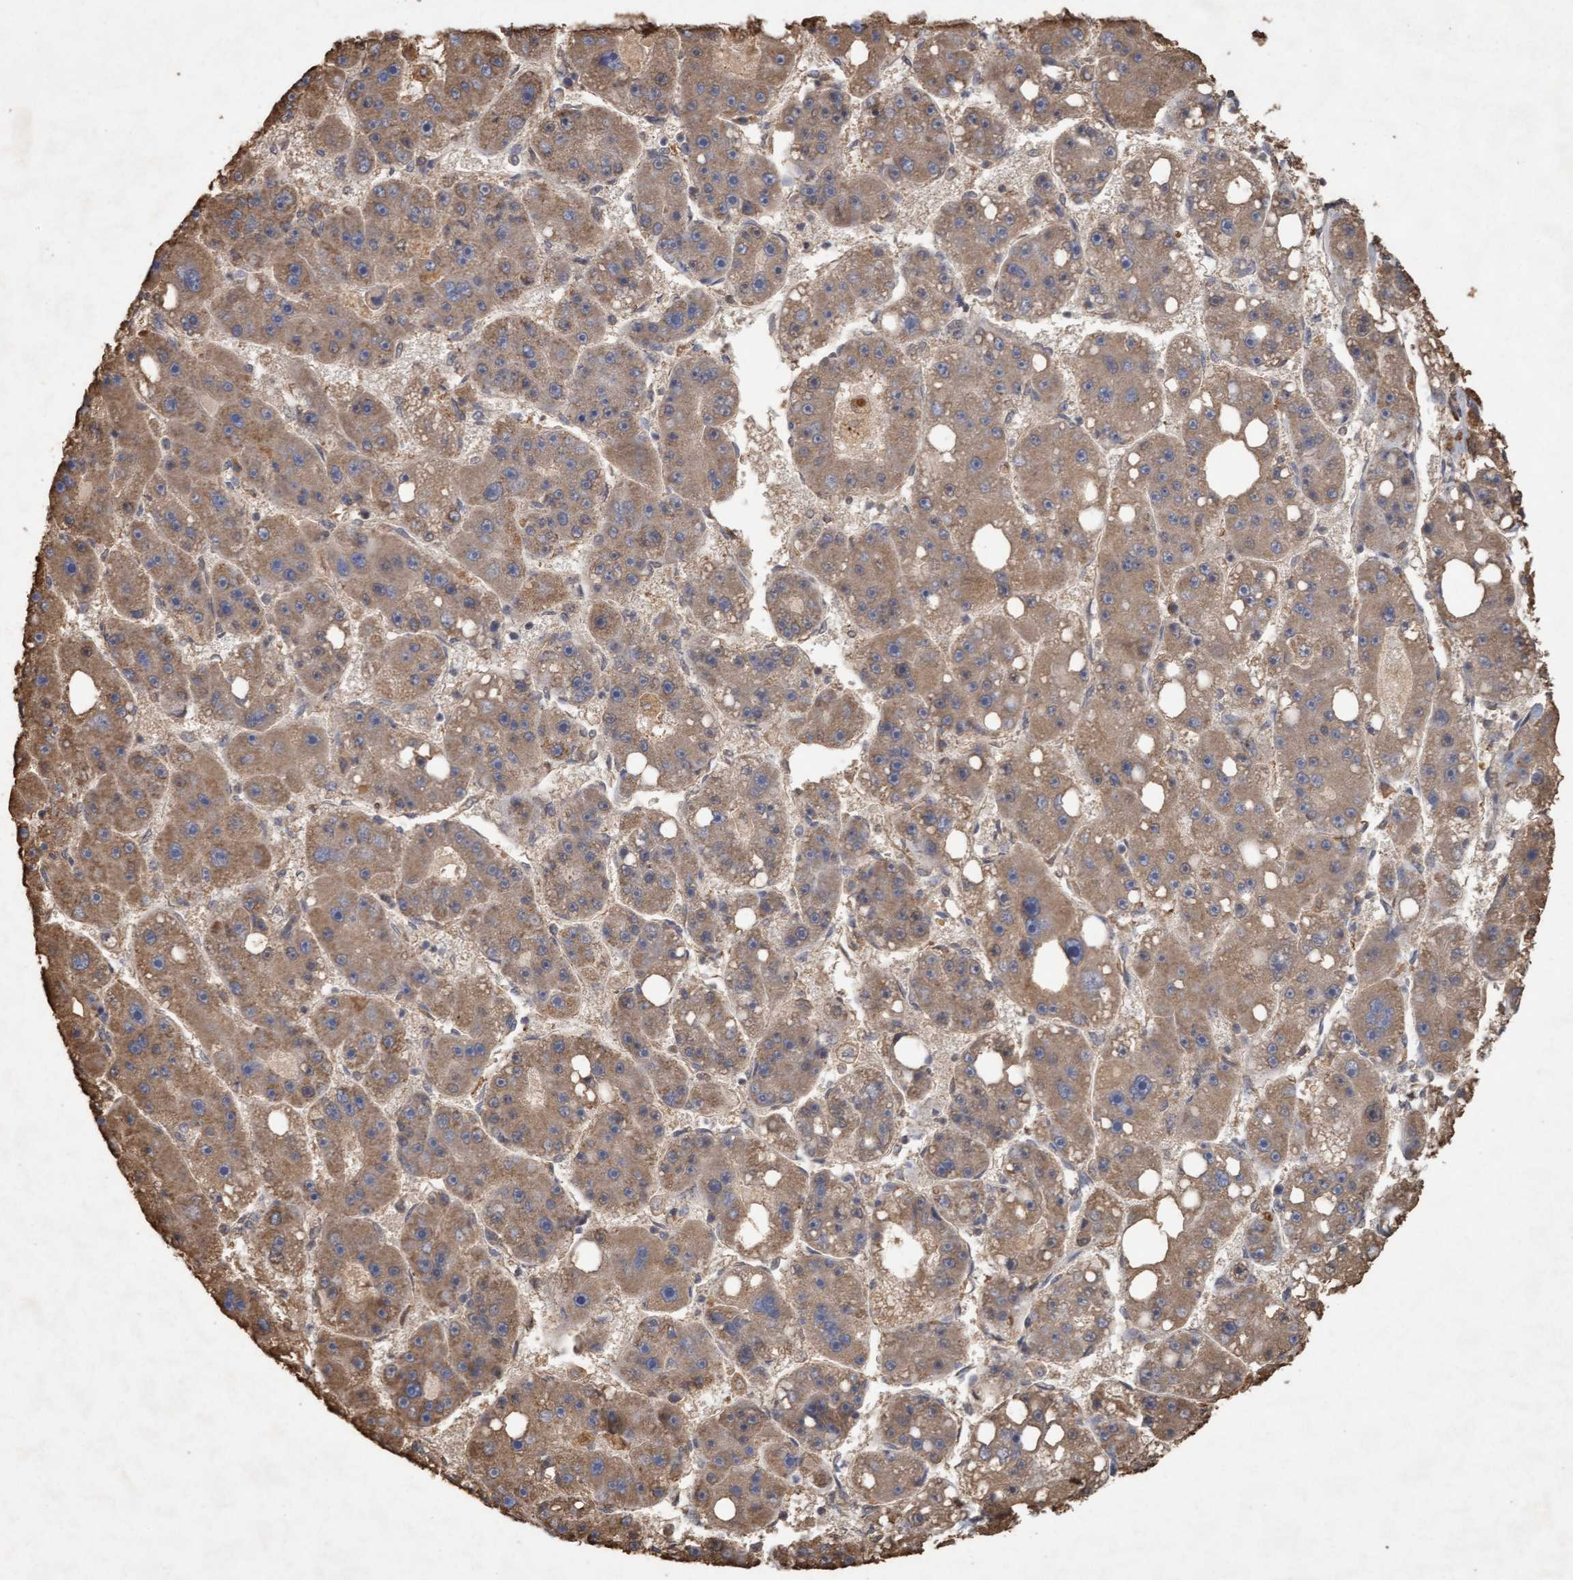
{"staining": {"intensity": "moderate", "quantity": ">75%", "location": "cytoplasmic/membranous"}, "tissue": "liver cancer", "cell_type": "Tumor cells", "image_type": "cancer", "snomed": [{"axis": "morphology", "description": "Carcinoma, Hepatocellular, NOS"}, {"axis": "topography", "description": "Liver"}], "caption": "Brown immunohistochemical staining in human hepatocellular carcinoma (liver) displays moderate cytoplasmic/membranous expression in approximately >75% of tumor cells.", "gene": "VSIG8", "patient": {"sex": "female", "age": 61}}